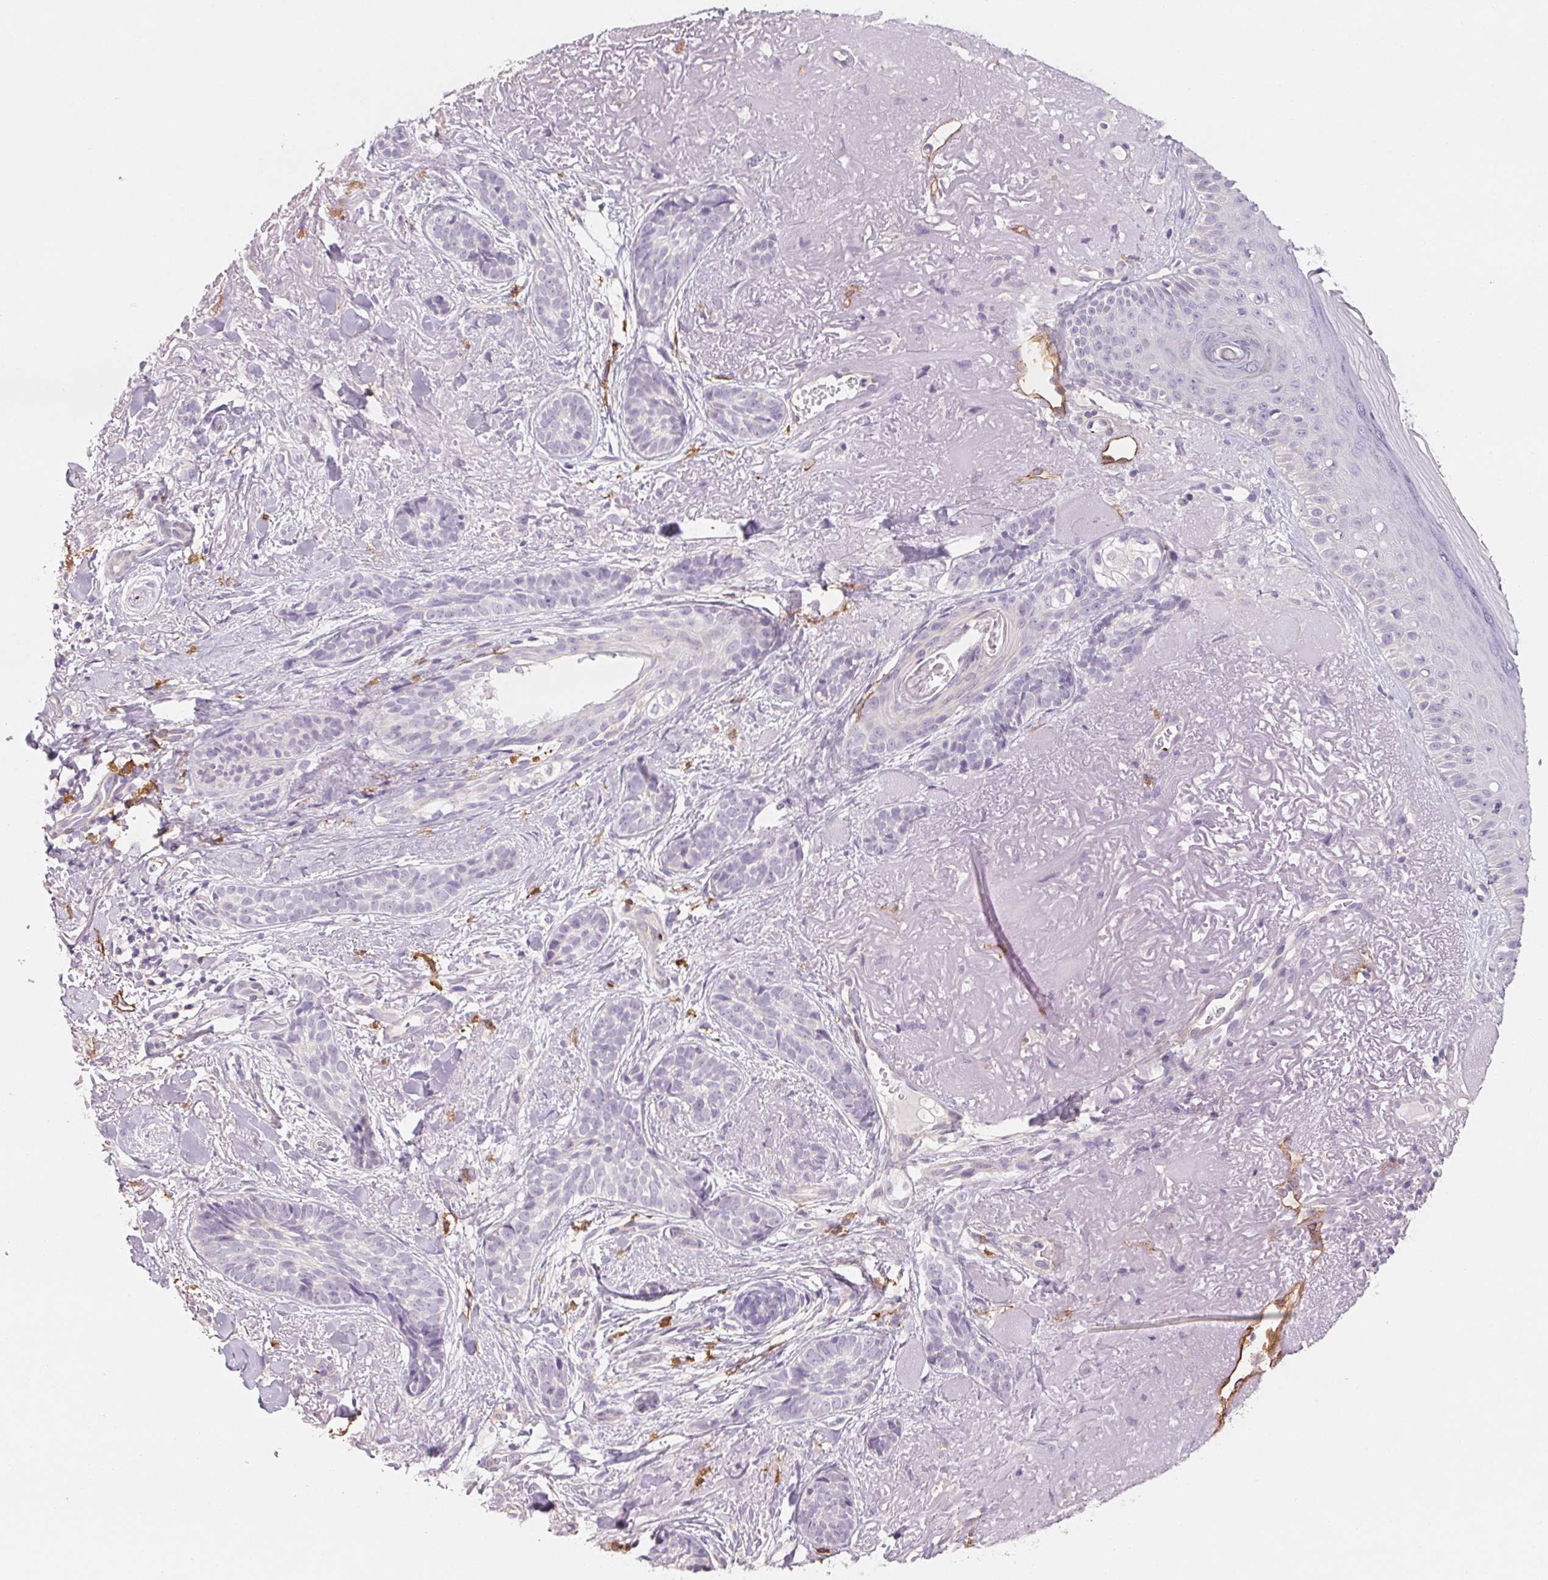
{"staining": {"intensity": "negative", "quantity": "none", "location": "none"}, "tissue": "skin cancer", "cell_type": "Tumor cells", "image_type": "cancer", "snomed": [{"axis": "morphology", "description": "Basal cell carcinoma"}, {"axis": "morphology", "description": "BCC, high aggressive"}, {"axis": "topography", "description": "Skin"}], "caption": "A photomicrograph of human skin bcc,  high aggressive is negative for staining in tumor cells.", "gene": "ANKRD13B", "patient": {"sex": "female", "age": 79}}